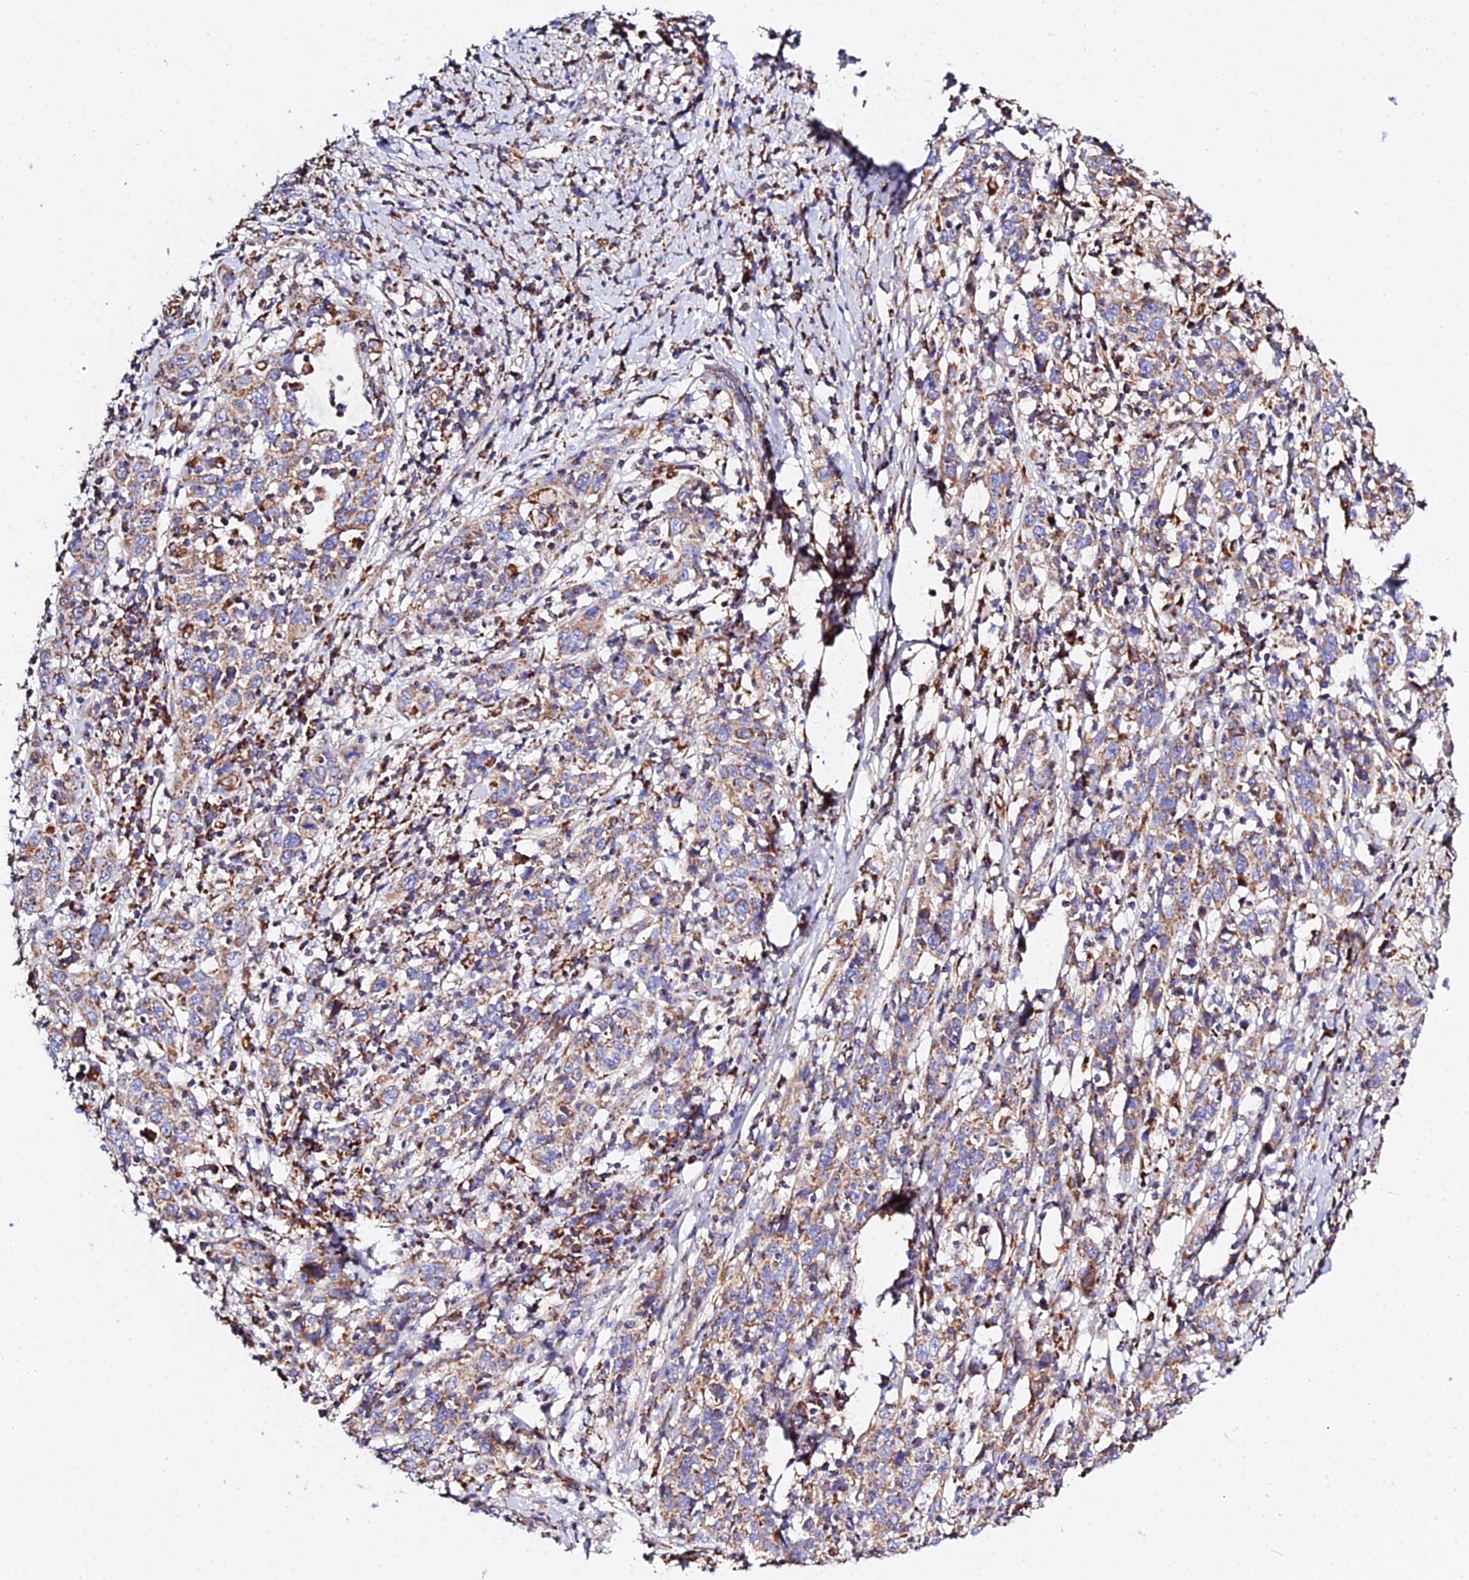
{"staining": {"intensity": "moderate", "quantity": ">75%", "location": "cytoplasmic/membranous"}, "tissue": "cervical cancer", "cell_type": "Tumor cells", "image_type": "cancer", "snomed": [{"axis": "morphology", "description": "Squamous cell carcinoma, NOS"}, {"axis": "topography", "description": "Cervix"}], "caption": "Immunohistochemical staining of cervical cancer shows moderate cytoplasmic/membranous protein staining in approximately >75% of tumor cells.", "gene": "ZNF573", "patient": {"sex": "female", "age": 46}}